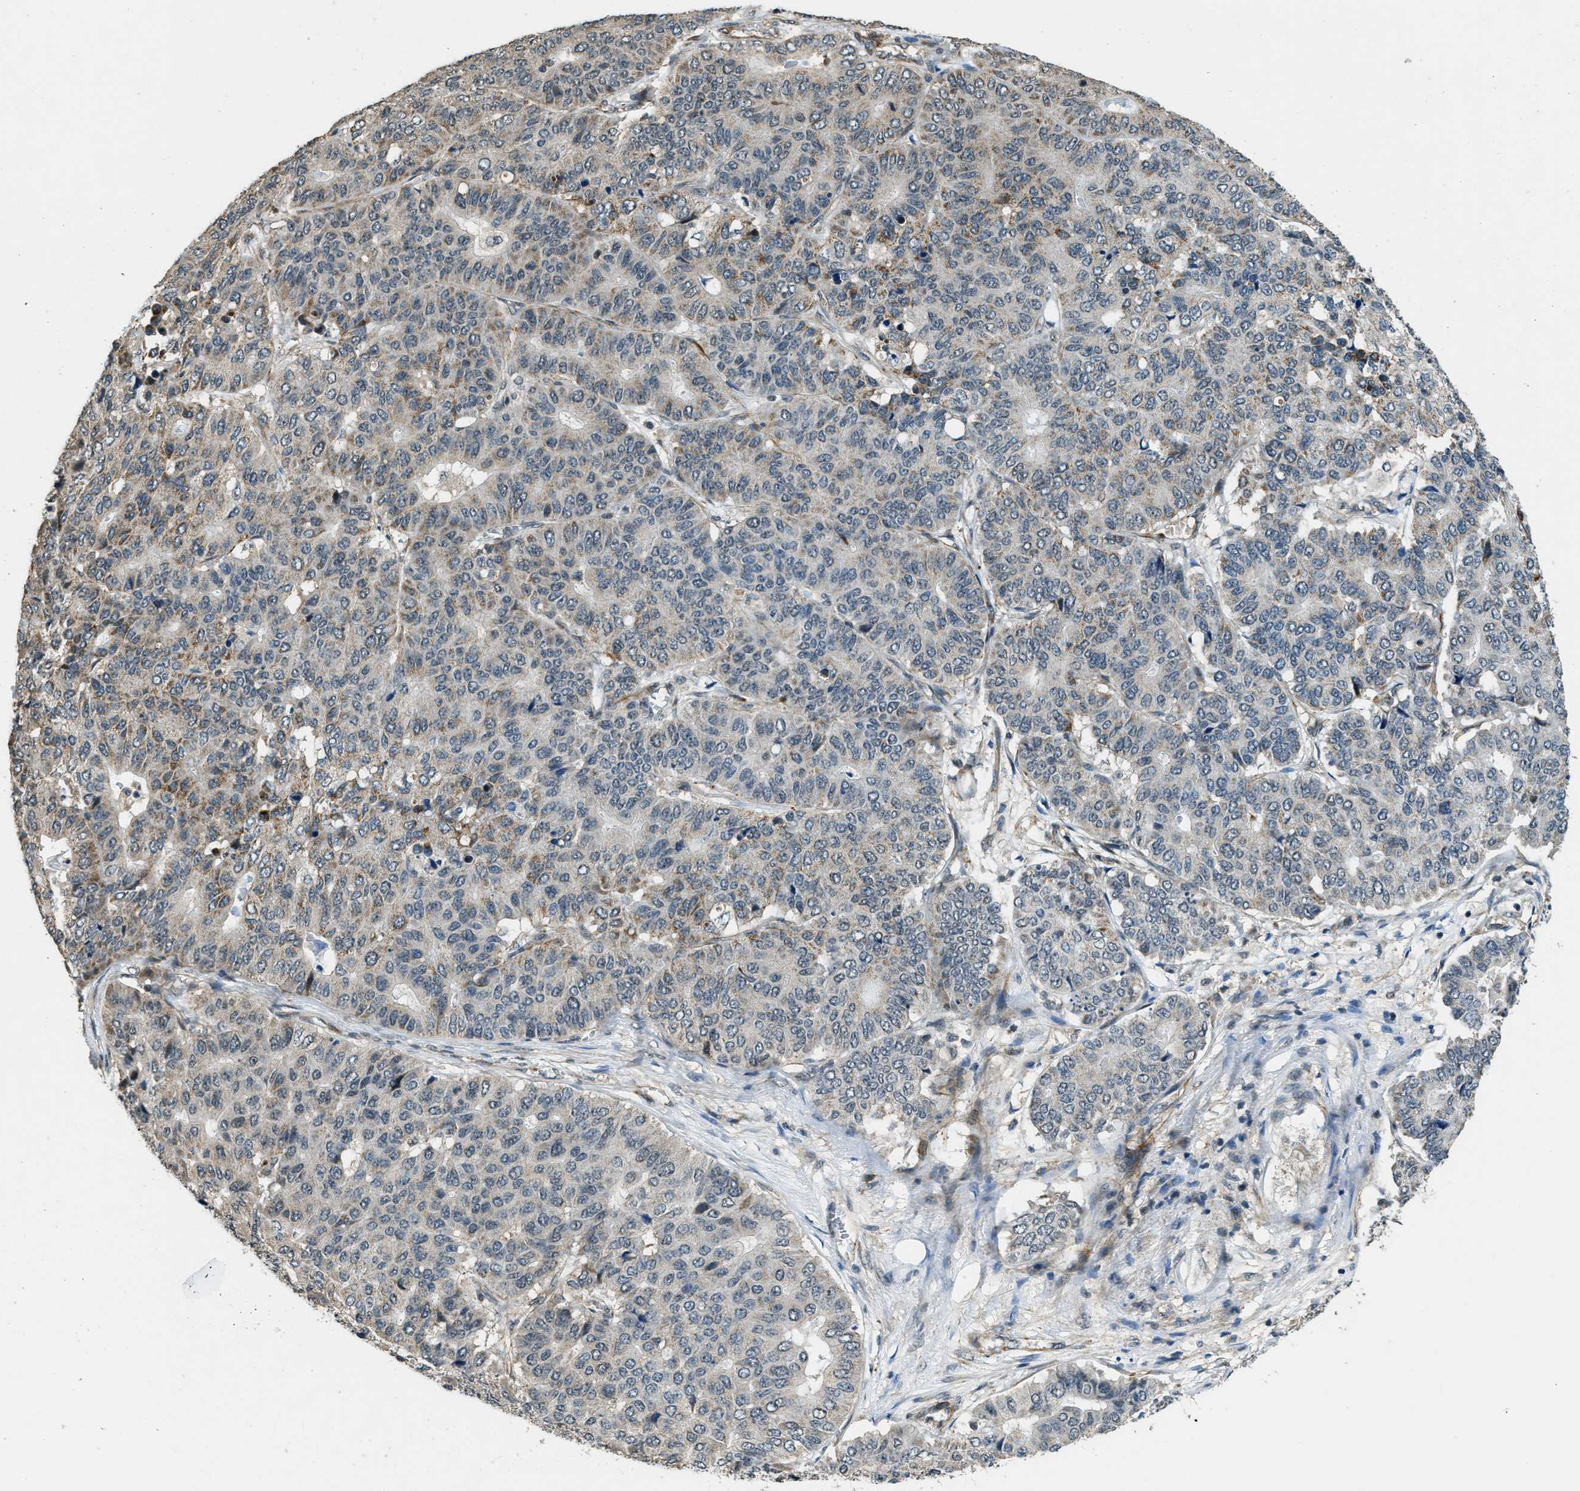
{"staining": {"intensity": "weak", "quantity": "<25%", "location": "cytoplasmic/membranous"}, "tissue": "pancreatic cancer", "cell_type": "Tumor cells", "image_type": "cancer", "snomed": [{"axis": "morphology", "description": "Adenocarcinoma, NOS"}, {"axis": "topography", "description": "Pancreas"}], "caption": "High magnification brightfield microscopy of pancreatic cancer (adenocarcinoma) stained with DAB (brown) and counterstained with hematoxylin (blue): tumor cells show no significant expression. Nuclei are stained in blue.", "gene": "MED21", "patient": {"sex": "male", "age": 50}}